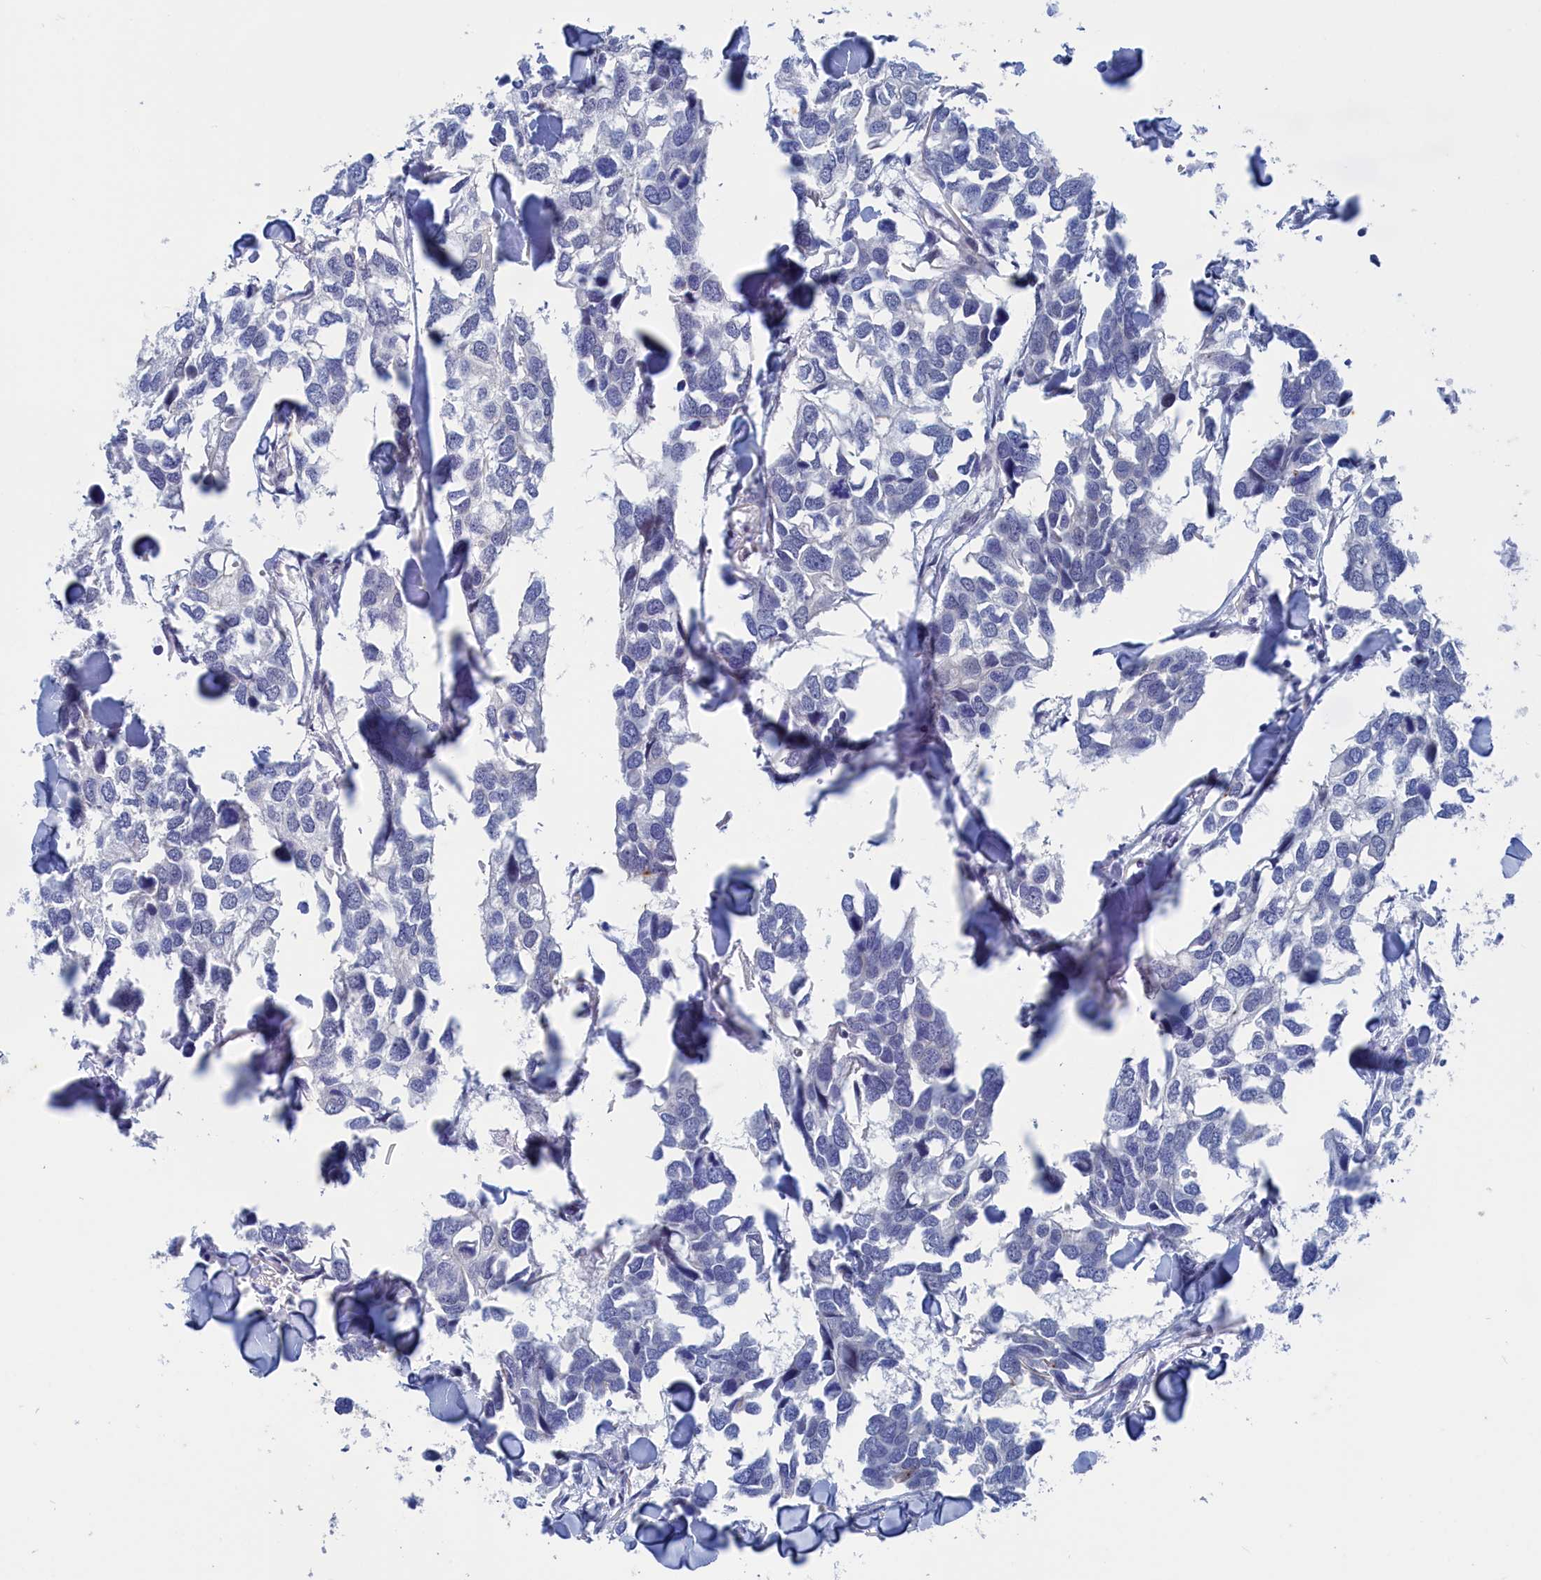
{"staining": {"intensity": "negative", "quantity": "none", "location": "none"}, "tissue": "breast cancer", "cell_type": "Tumor cells", "image_type": "cancer", "snomed": [{"axis": "morphology", "description": "Duct carcinoma"}, {"axis": "topography", "description": "Breast"}], "caption": "A histopathology image of human breast infiltrating ductal carcinoma is negative for staining in tumor cells.", "gene": "MARCHF3", "patient": {"sex": "female", "age": 83}}